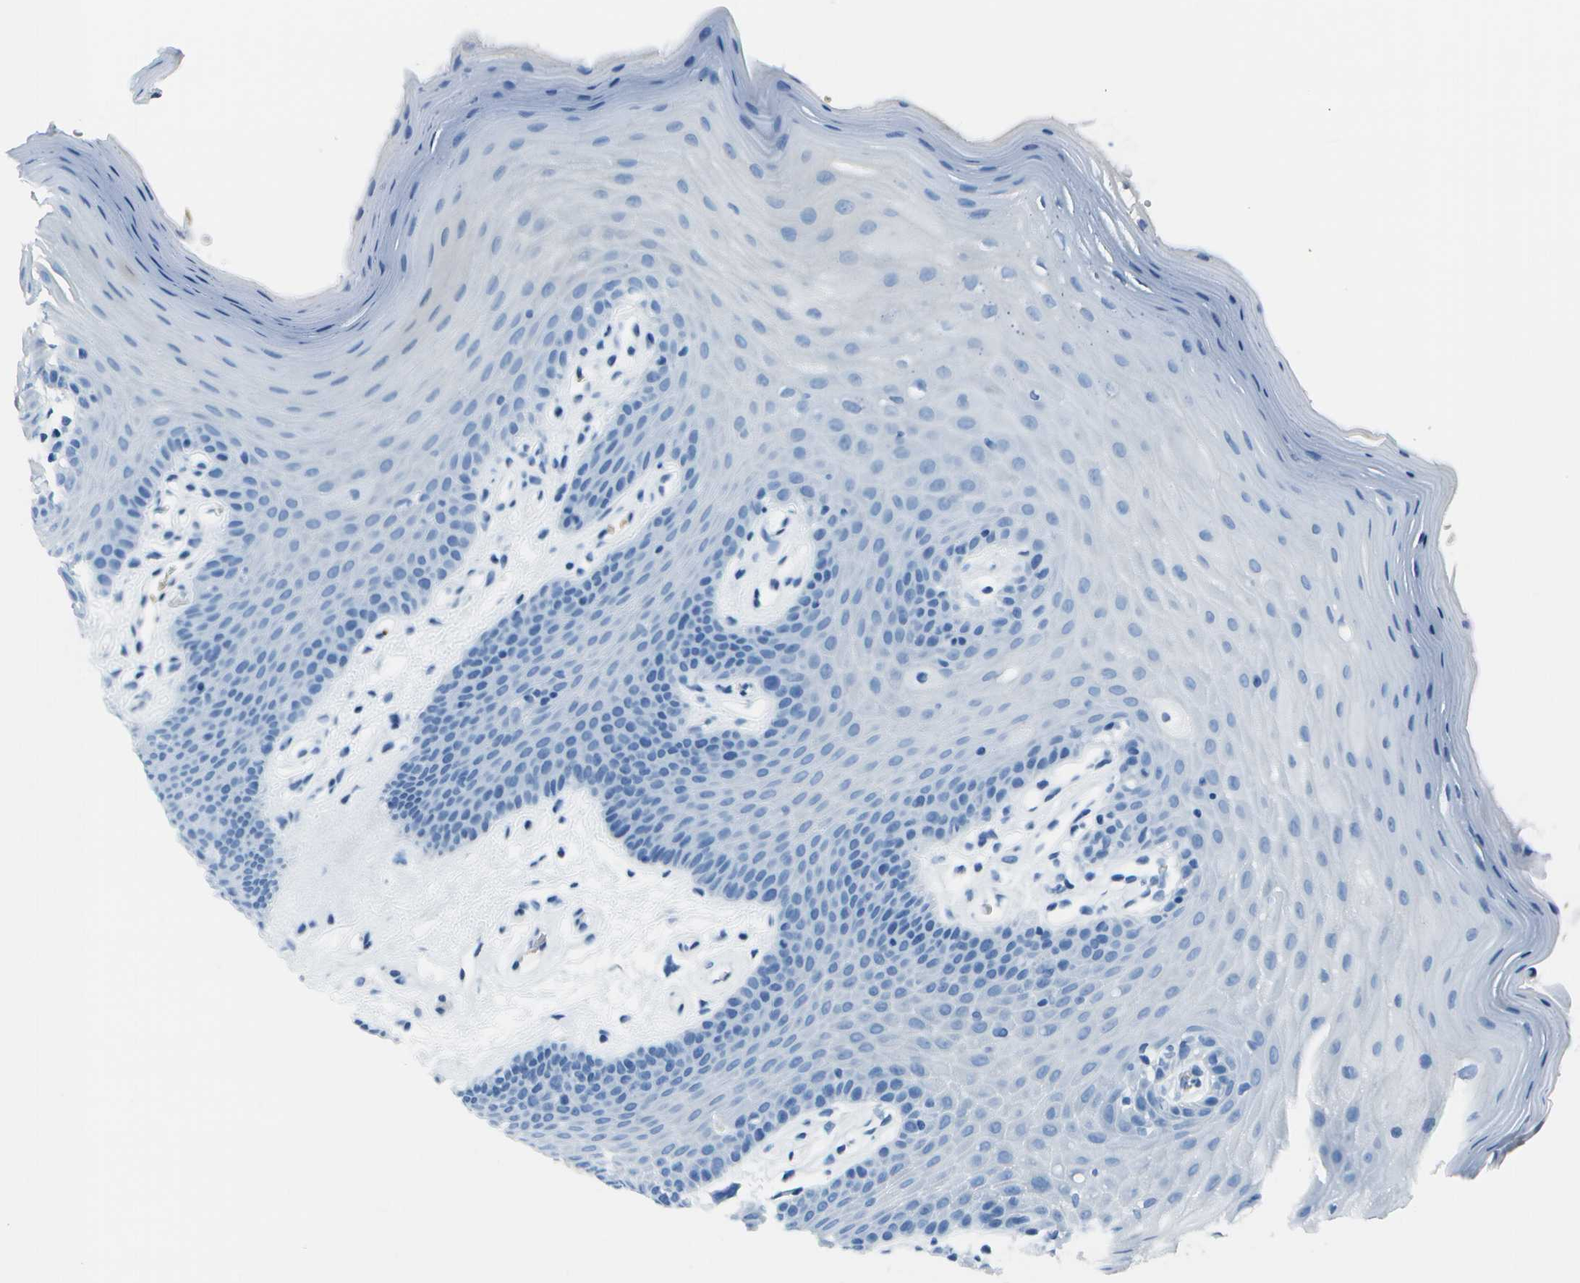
{"staining": {"intensity": "negative", "quantity": "none", "location": "none"}, "tissue": "oral mucosa", "cell_type": "Squamous epithelial cells", "image_type": "normal", "snomed": [{"axis": "morphology", "description": "Normal tissue, NOS"}, {"axis": "morphology", "description": "Squamous cell carcinoma, NOS"}, {"axis": "topography", "description": "Skeletal muscle"}, {"axis": "topography", "description": "Adipose tissue"}, {"axis": "topography", "description": "Vascular tissue"}, {"axis": "topography", "description": "Oral tissue"}, {"axis": "topography", "description": "Peripheral nerve tissue"}, {"axis": "topography", "description": "Head-Neck"}], "caption": "An image of oral mucosa stained for a protein displays no brown staining in squamous epithelial cells. (Stains: DAB immunohistochemistry (IHC) with hematoxylin counter stain, Microscopy: brightfield microscopy at high magnification).", "gene": "ASL", "patient": {"sex": "male", "age": 71}}